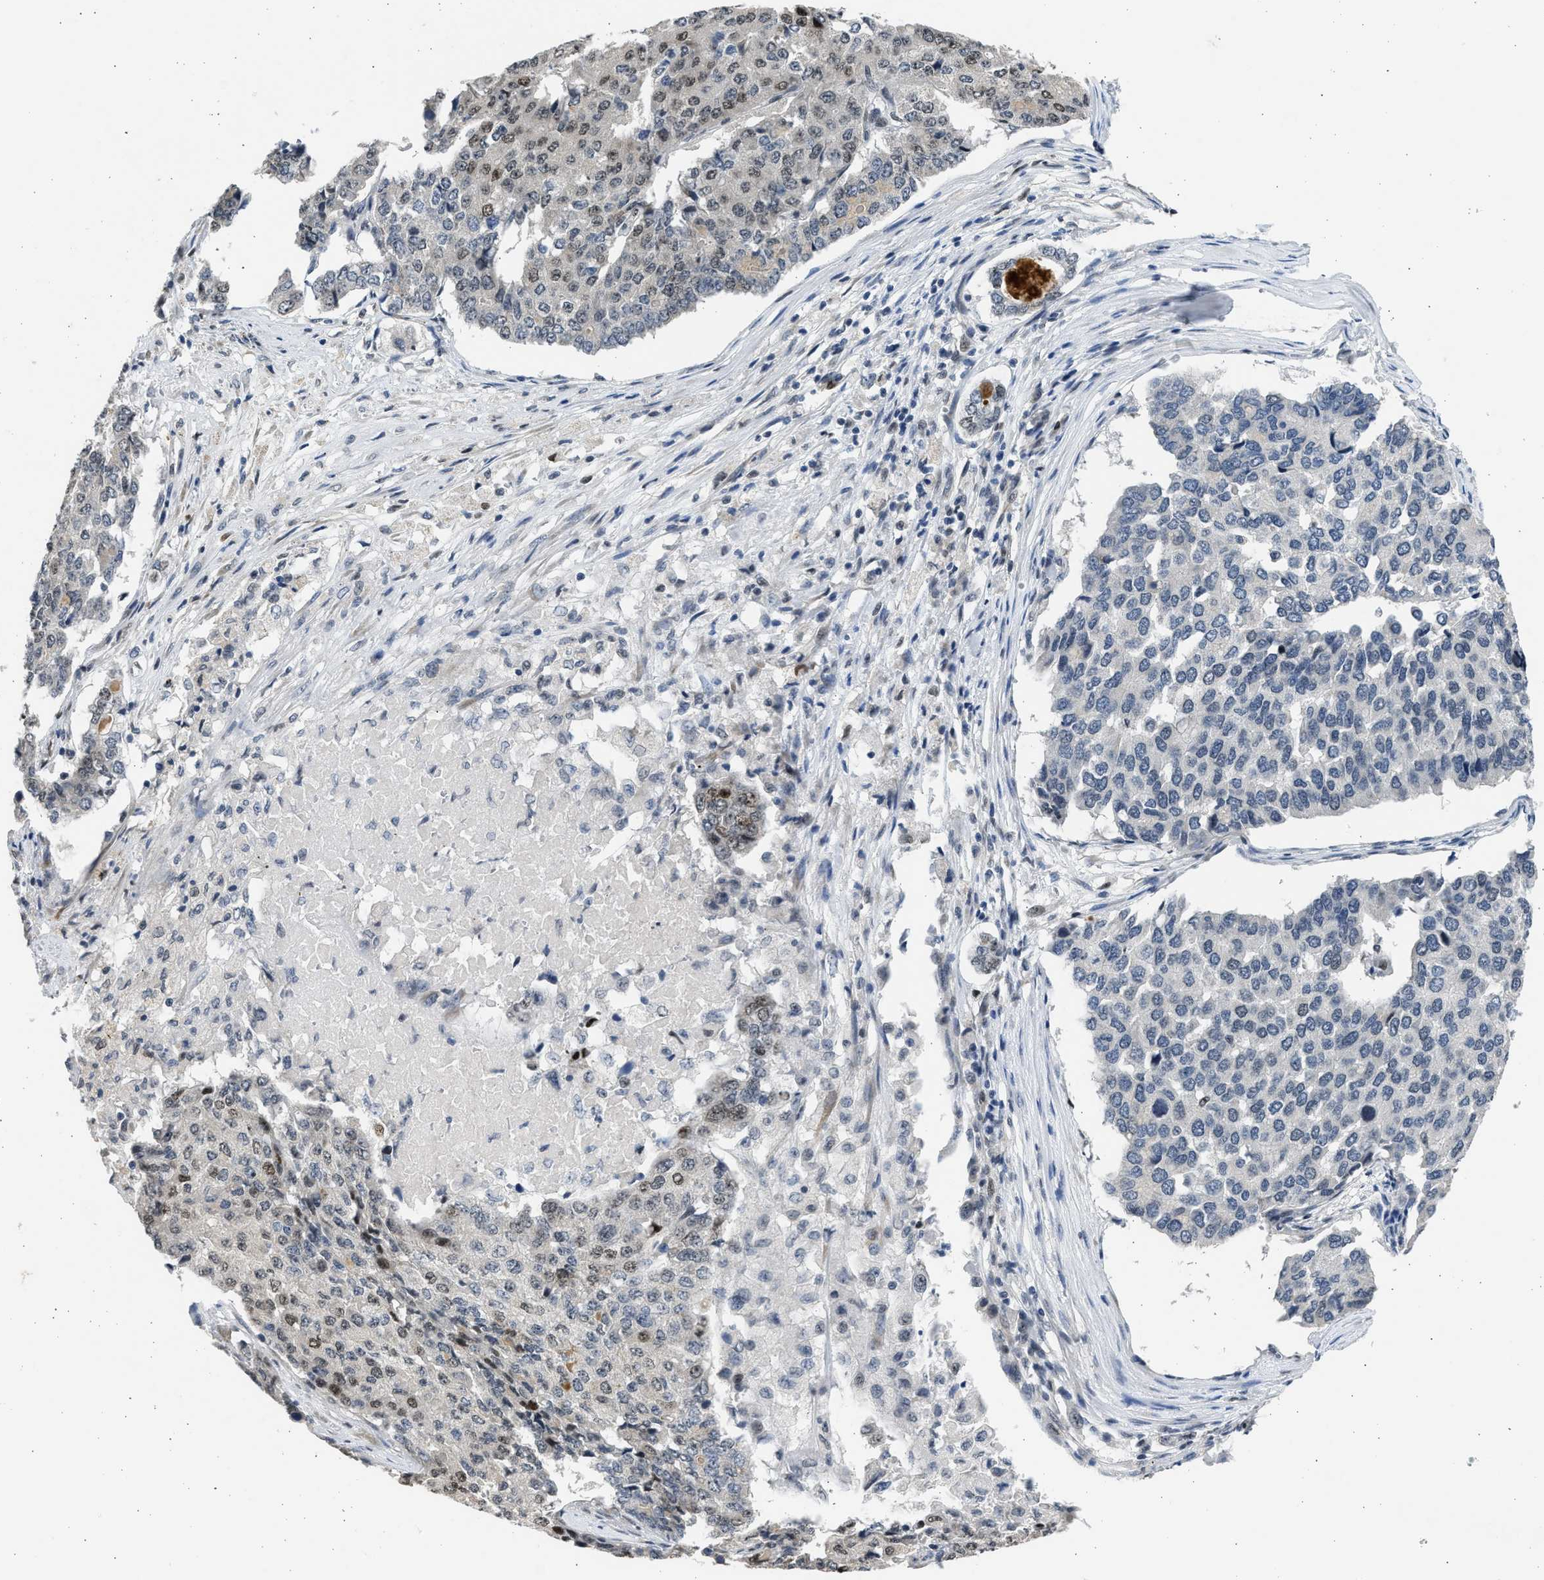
{"staining": {"intensity": "moderate", "quantity": "25%-75%", "location": "nuclear"}, "tissue": "pancreatic cancer", "cell_type": "Tumor cells", "image_type": "cancer", "snomed": [{"axis": "morphology", "description": "Adenocarcinoma, NOS"}, {"axis": "topography", "description": "Pancreas"}], "caption": "Pancreatic cancer tissue exhibits moderate nuclear expression in approximately 25%-75% of tumor cells Ihc stains the protein of interest in brown and the nuclei are stained blue.", "gene": "HMGN3", "patient": {"sex": "male", "age": 50}}